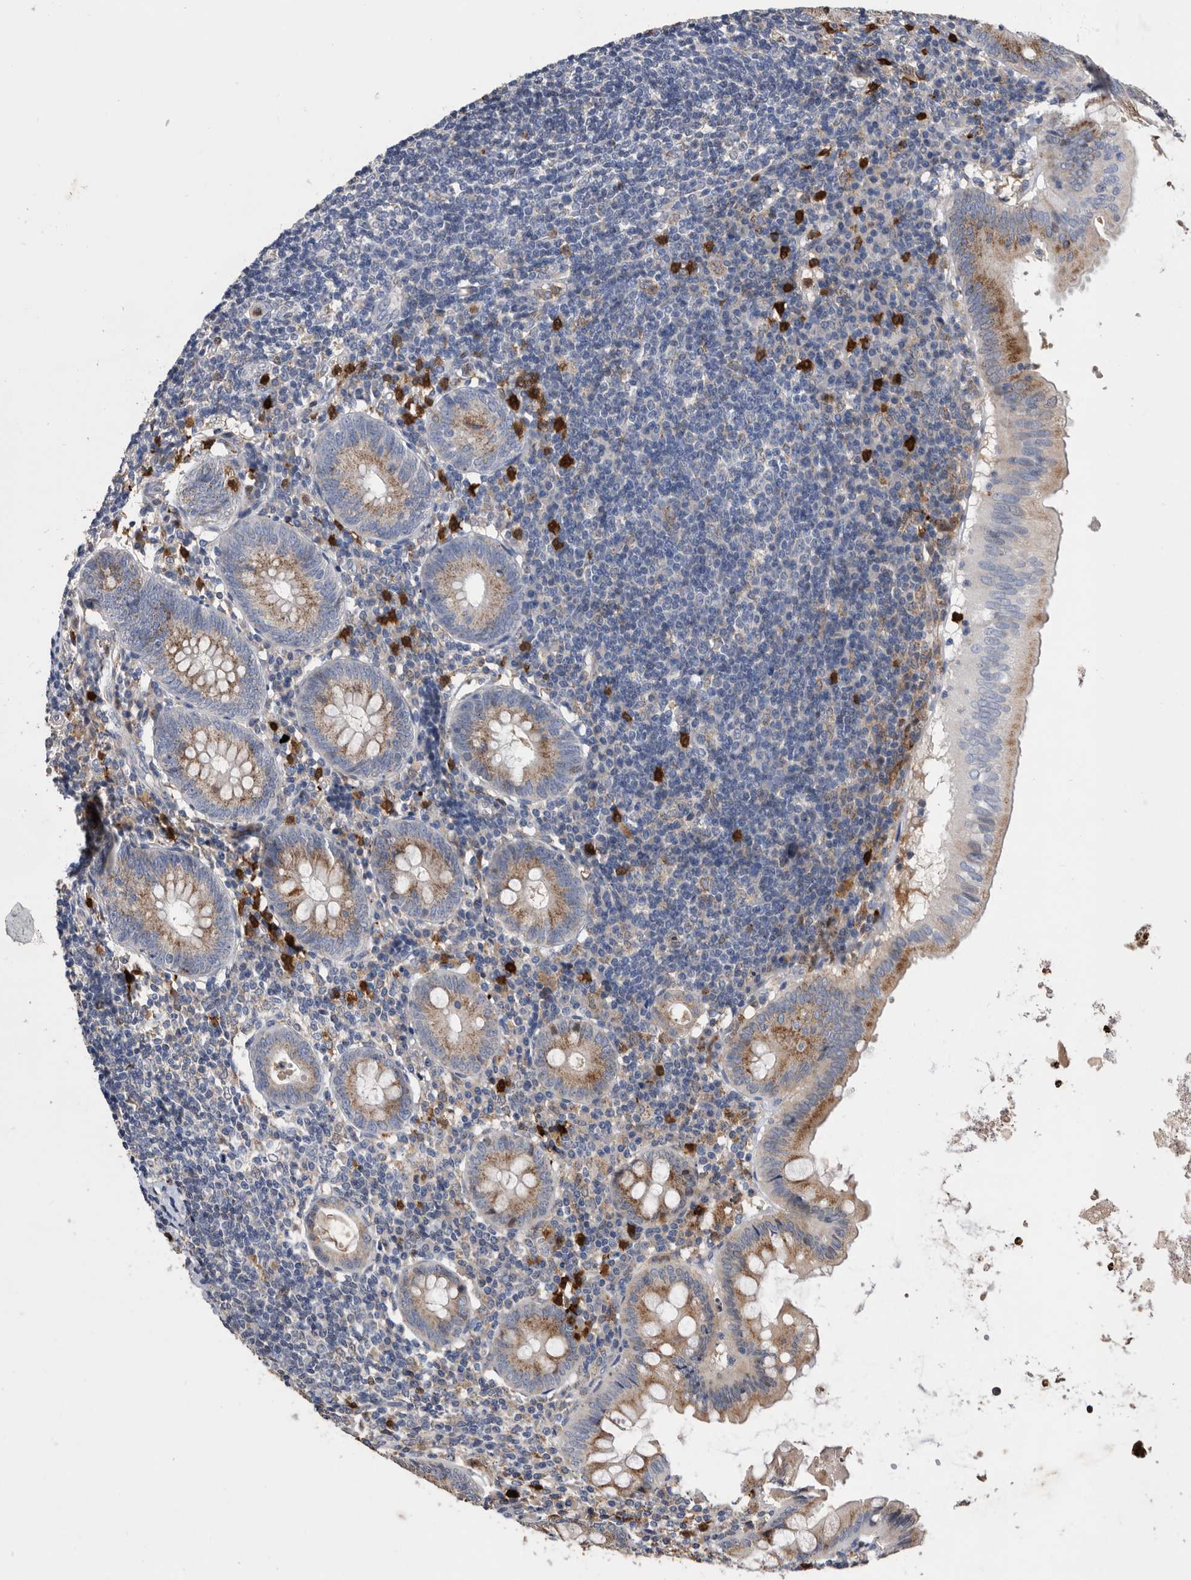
{"staining": {"intensity": "moderate", "quantity": ">75%", "location": "cytoplasmic/membranous"}, "tissue": "appendix", "cell_type": "Glandular cells", "image_type": "normal", "snomed": [{"axis": "morphology", "description": "Normal tissue, NOS"}, {"axis": "topography", "description": "Appendix"}], "caption": "Appendix stained for a protein exhibits moderate cytoplasmic/membranous positivity in glandular cells. Nuclei are stained in blue.", "gene": "CRISPLD2", "patient": {"sex": "female", "age": 54}}